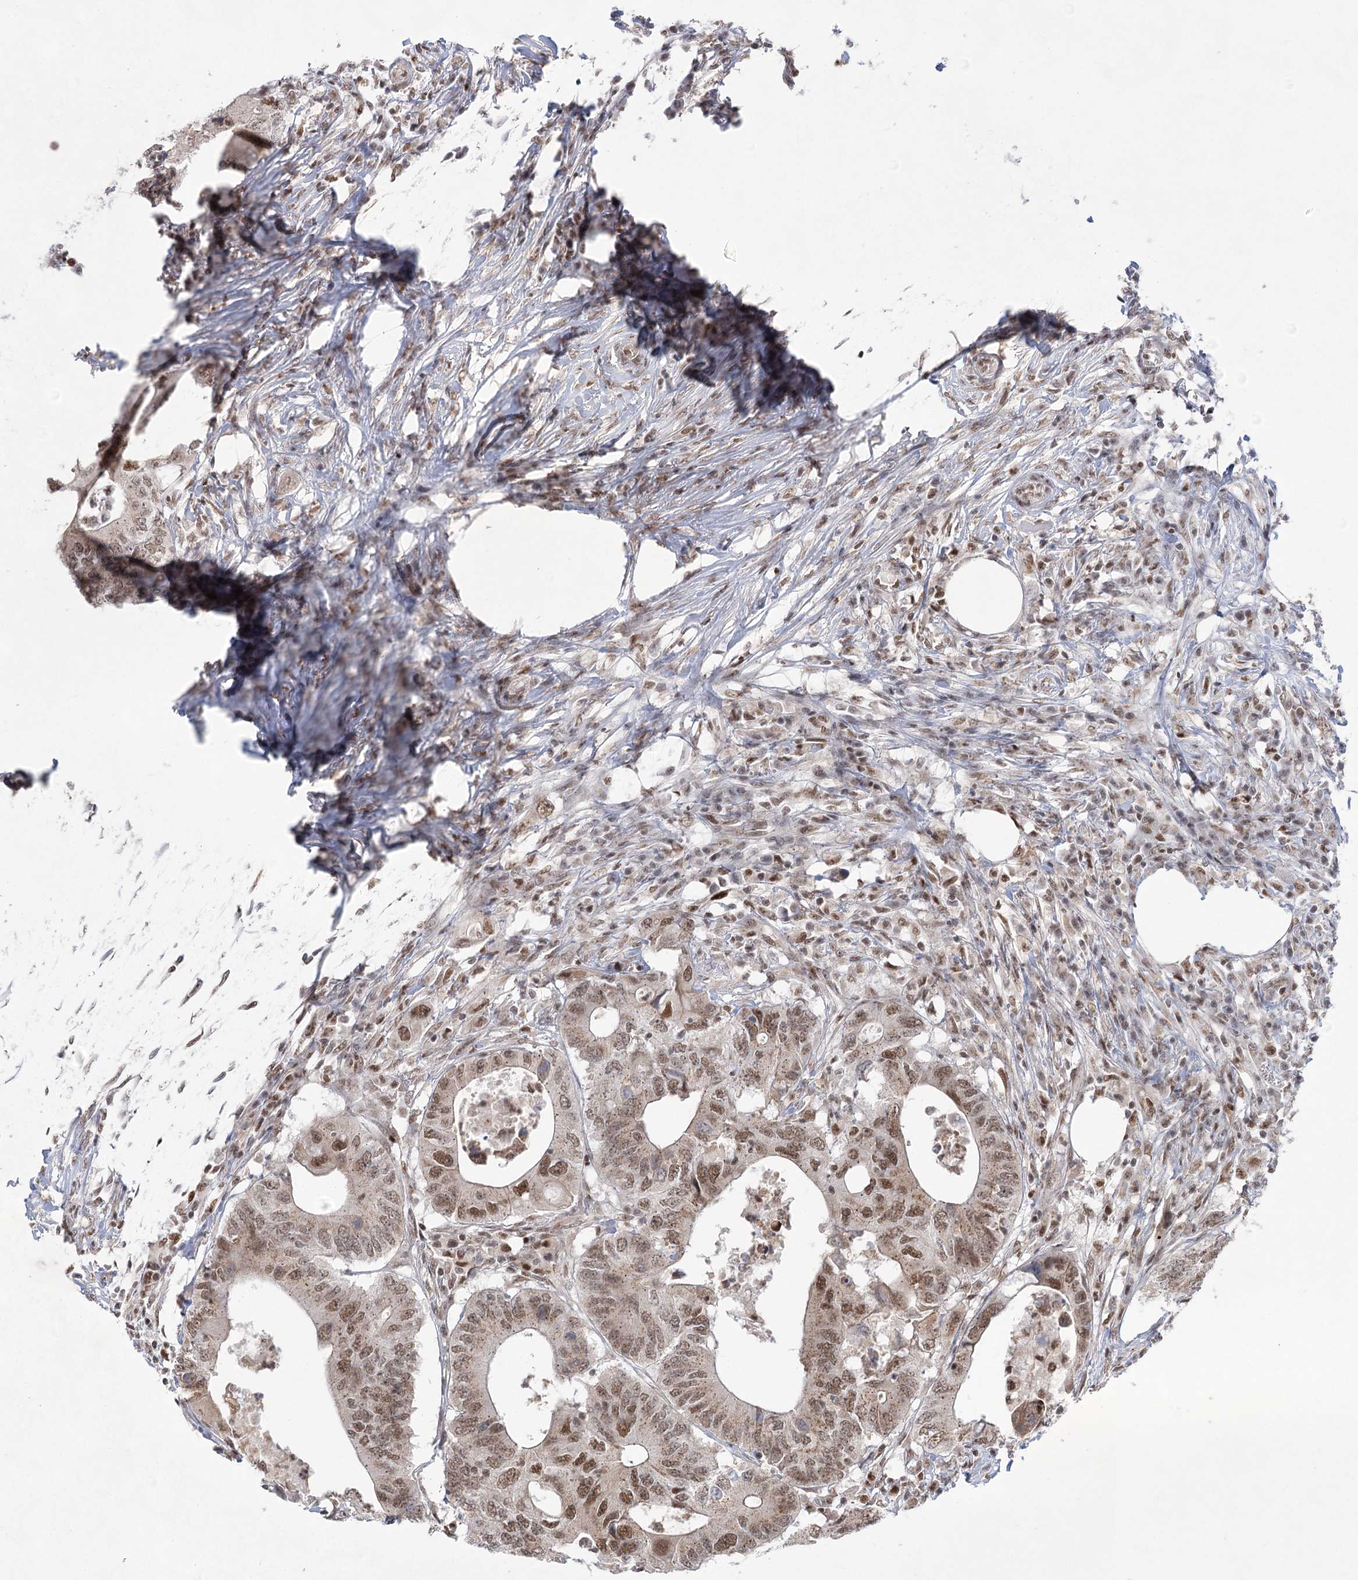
{"staining": {"intensity": "moderate", "quantity": ">75%", "location": "nuclear"}, "tissue": "colorectal cancer", "cell_type": "Tumor cells", "image_type": "cancer", "snomed": [{"axis": "morphology", "description": "Adenocarcinoma, NOS"}, {"axis": "topography", "description": "Colon"}], "caption": "Colorectal adenocarcinoma stained for a protein reveals moderate nuclear positivity in tumor cells.", "gene": "ZCCHC8", "patient": {"sex": "male", "age": 71}}